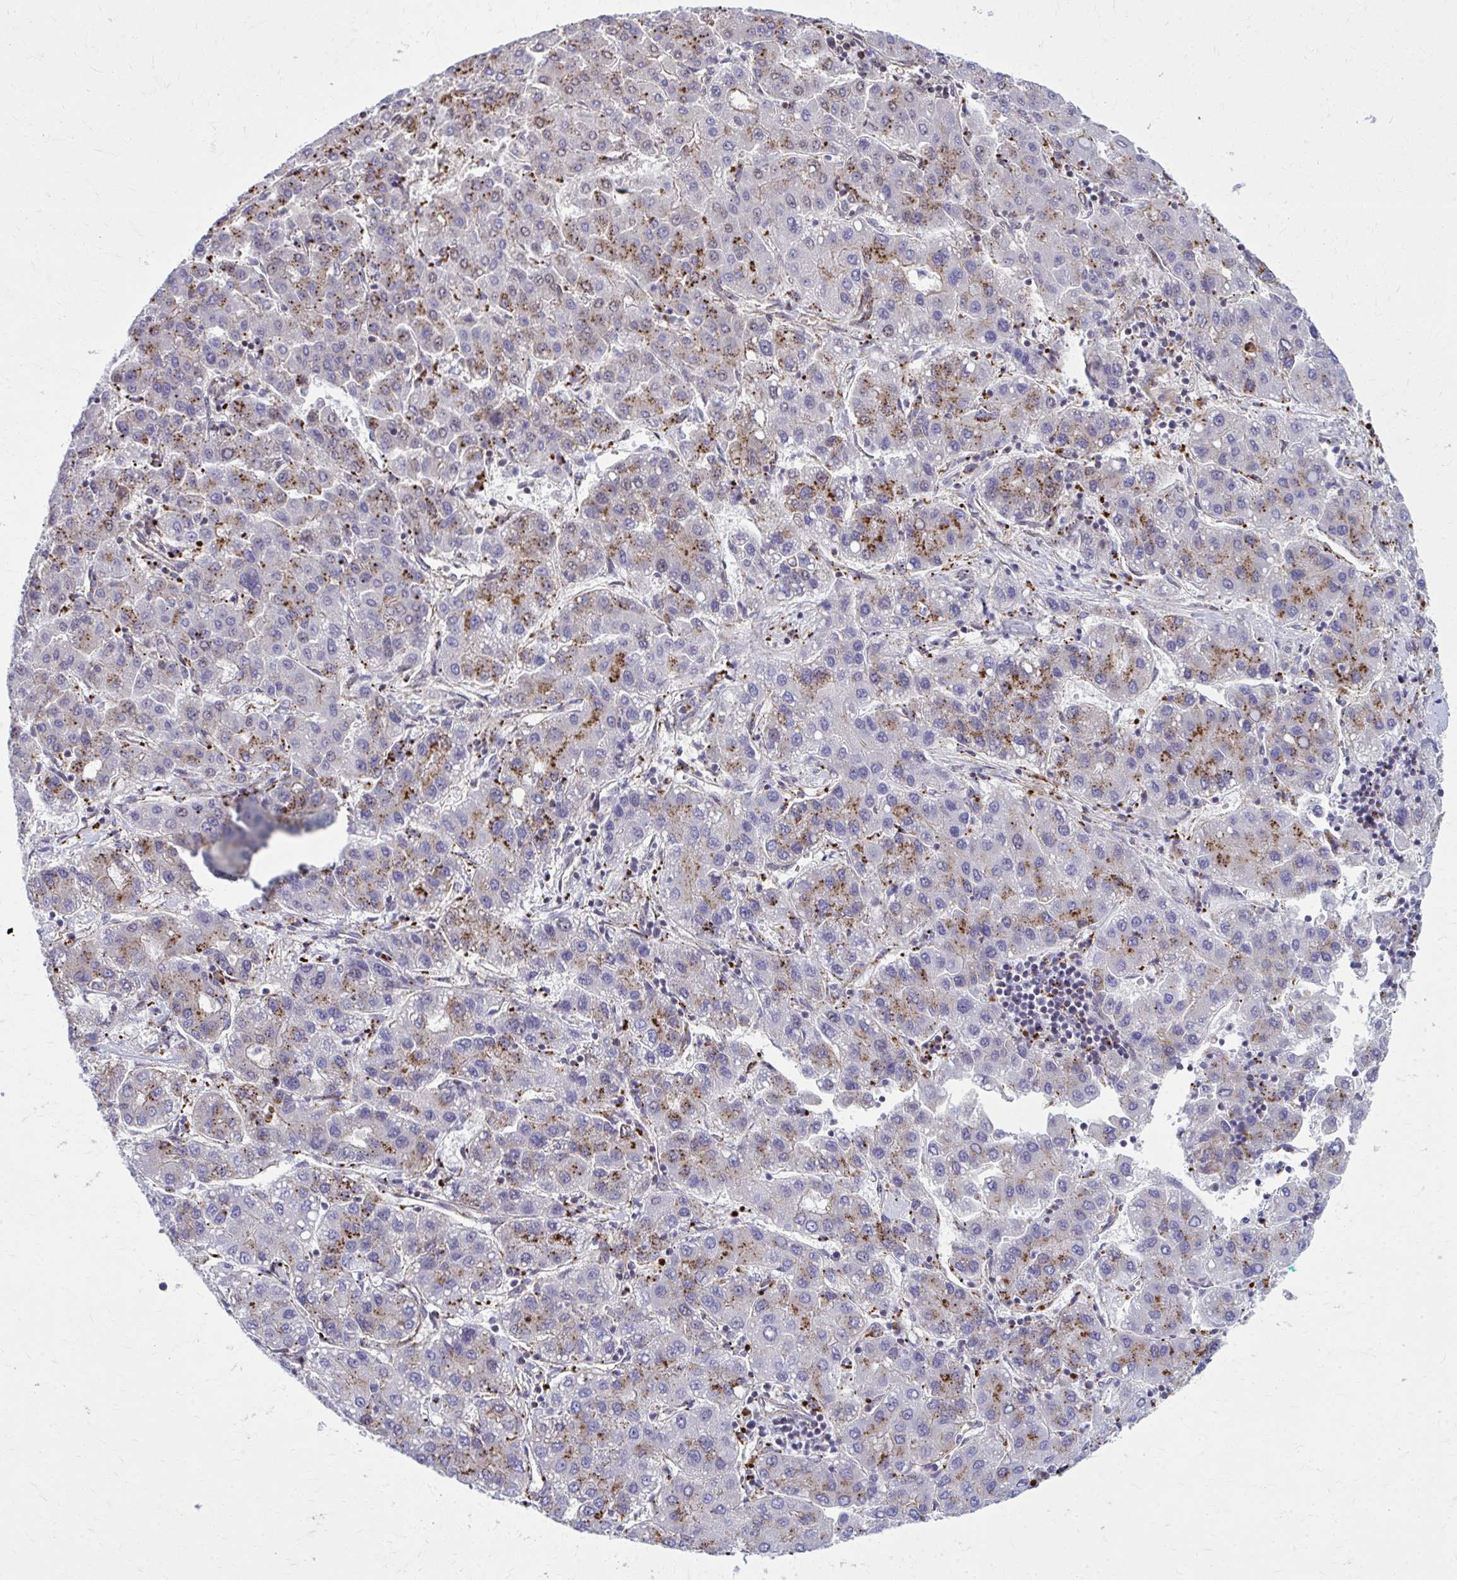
{"staining": {"intensity": "strong", "quantity": "25%-75%", "location": "cytoplasmic/membranous"}, "tissue": "liver cancer", "cell_type": "Tumor cells", "image_type": "cancer", "snomed": [{"axis": "morphology", "description": "Carcinoma, Hepatocellular, NOS"}, {"axis": "topography", "description": "Liver"}], "caption": "IHC histopathology image of liver hepatocellular carcinoma stained for a protein (brown), which reveals high levels of strong cytoplasmic/membranous staining in approximately 25%-75% of tumor cells.", "gene": "LRRC4B", "patient": {"sex": "male", "age": 65}}